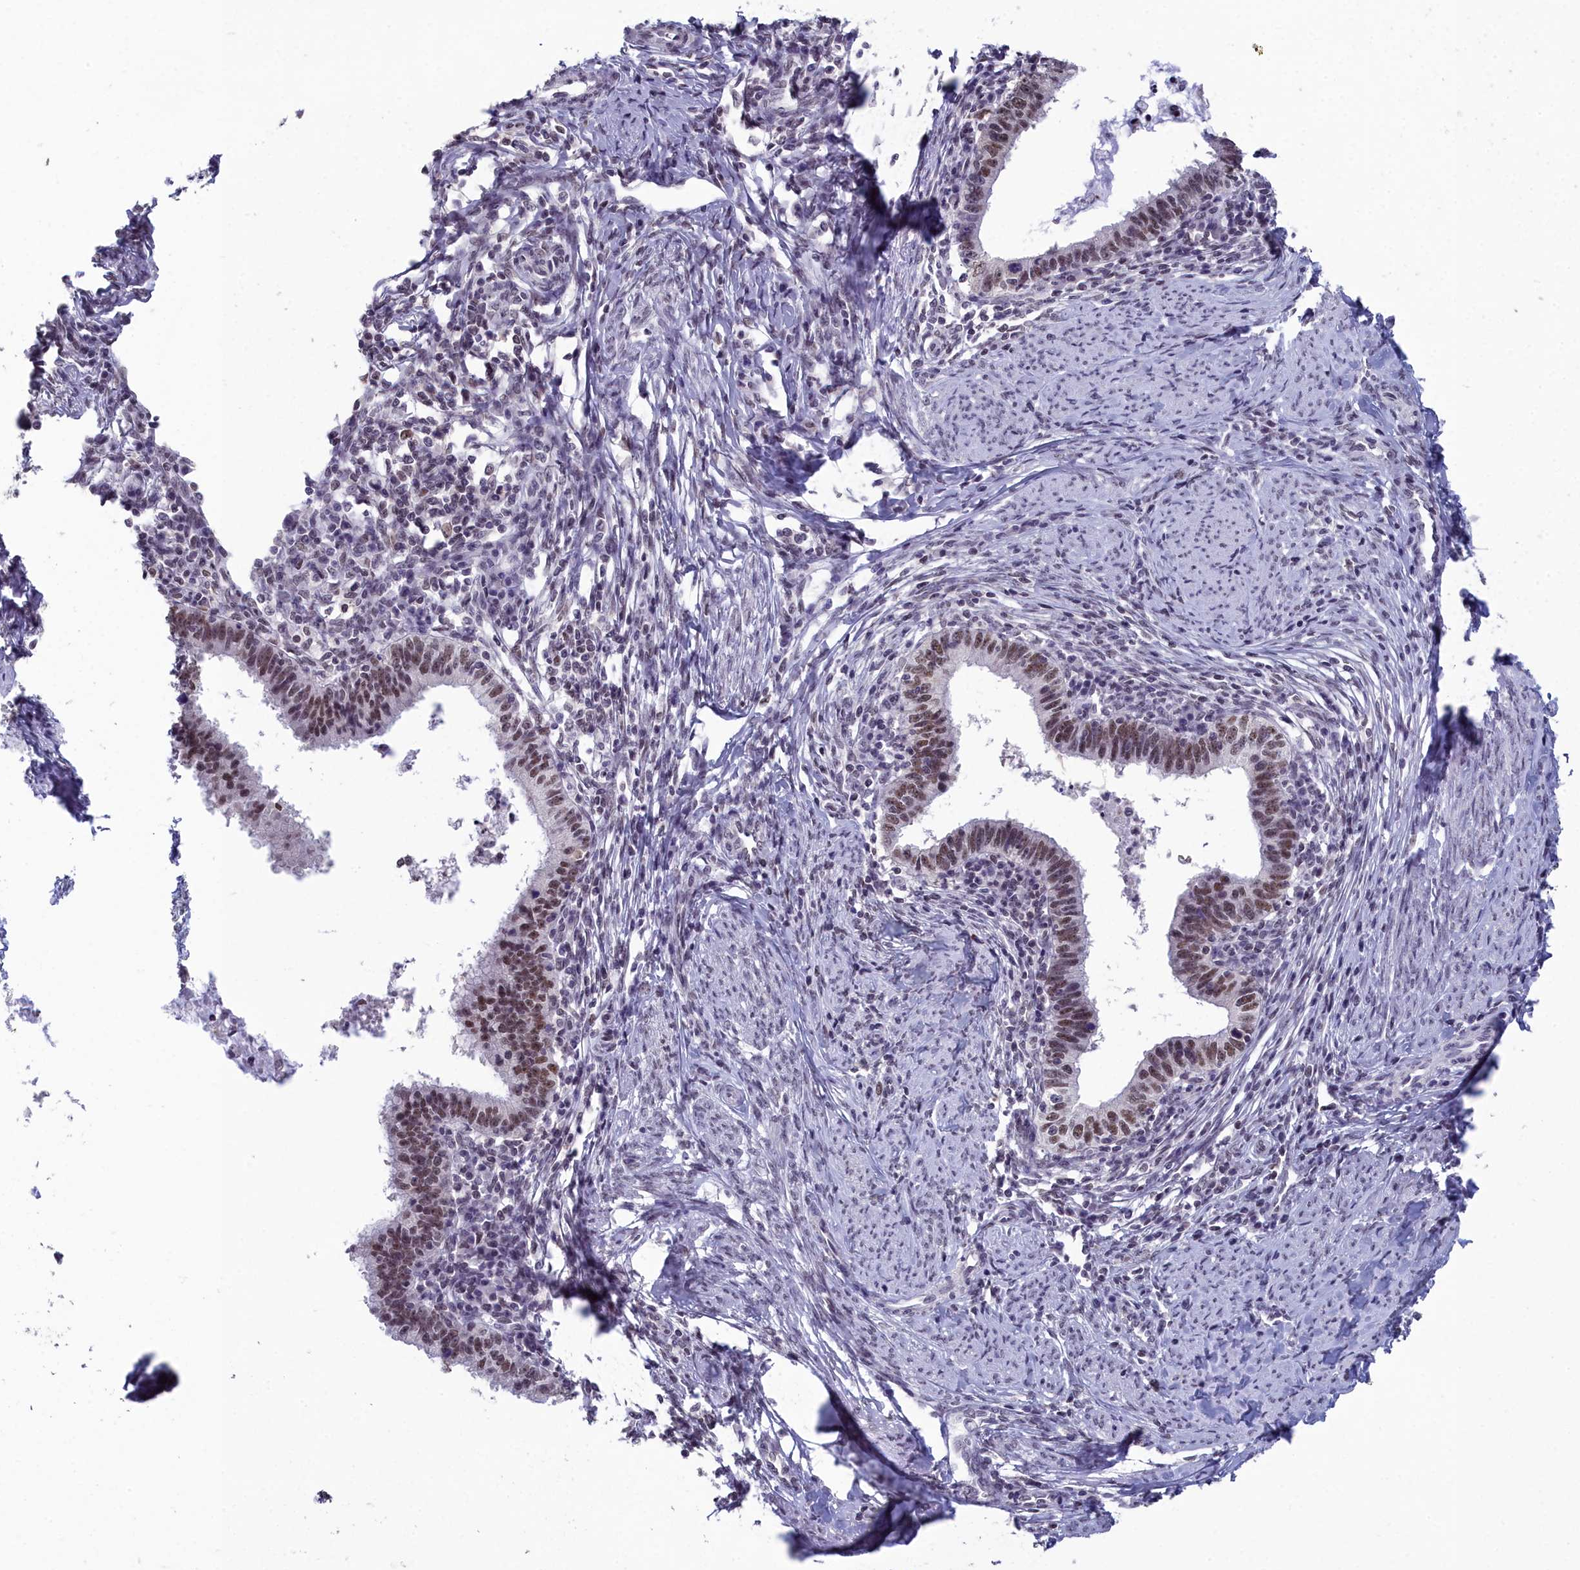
{"staining": {"intensity": "moderate", "quantity": ">75%", "location": "nuclear"}, "tissue": "cervical cancer", "cell_type": "Tumor cells", "image_type": "cancer", "snomed": [{"axis": "morphology", "description": "Adenocarcinoma, NOS"}, {"axis": "topography", "description": "Cervix"}], "caption": "Cervical cancer (adenocarcinoma) tissue demonstrates moderate nuclear staining in approximately >75% of tumor cells", "gene": "CCDC97", "patient": {"sex": "female", "age": 36}}